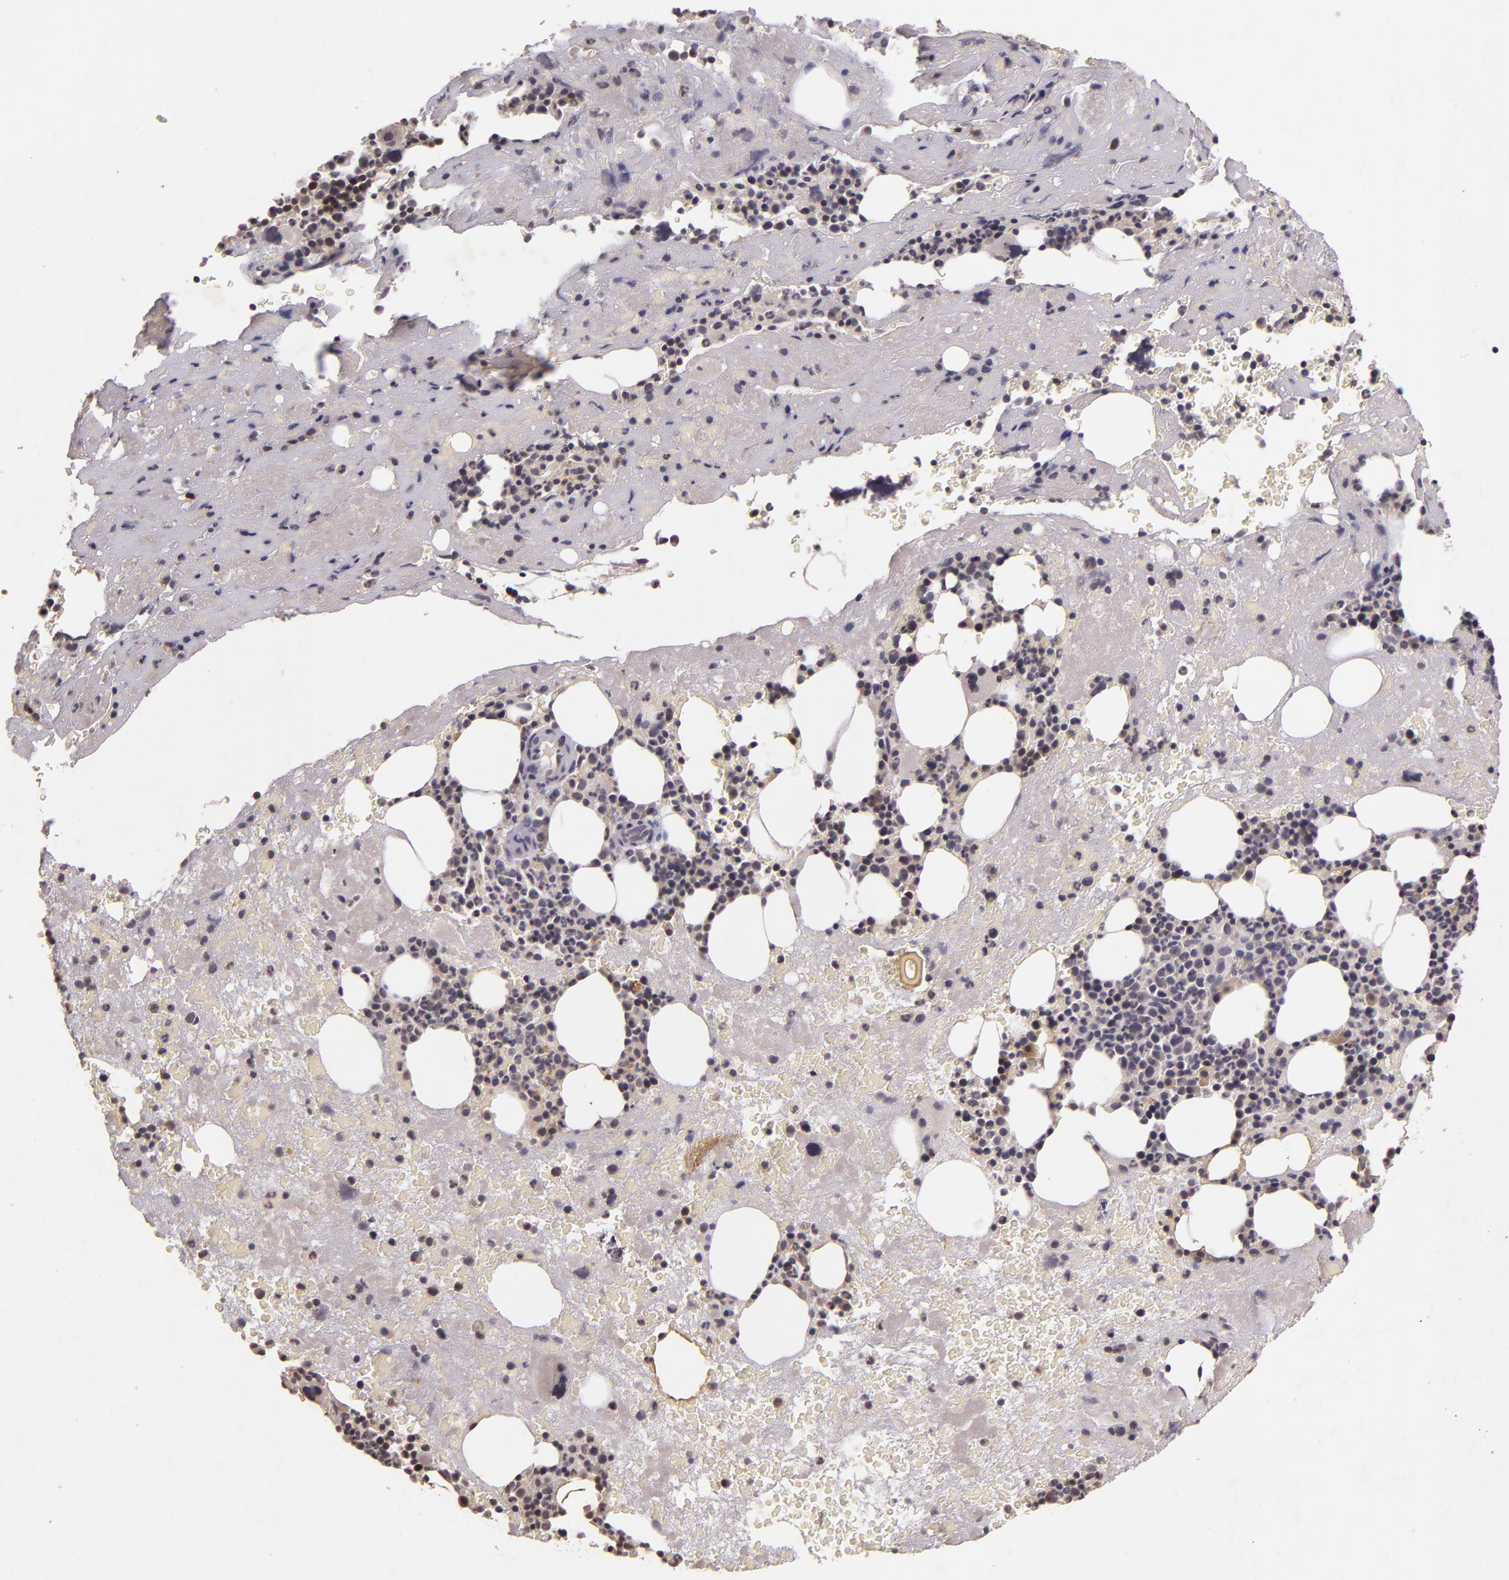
{"staining": {"intensity": "weak", "quantity": "<25%", "location": "cytoplasmic/membranous"}, "tissue": "bone marrow", "cell_type": "Hematopoietic cells", "image_type": "normal", "snomed": [{"axis": "morphology", "description": "Normal tissue, NOS"}, {"axis": "topography", "description": "Bone marrow"}], "caption": "Immunohistochemical staining of unremarkable bone marrow exhibits no significant staining in hematopoietic cells. (Brightfield microscopy of DAB (3,3'-diaminobenzidine) immunohistochemistry at high magnification).", "gene": "TFF1", "patient": {"sex": "male", "age": 76}}